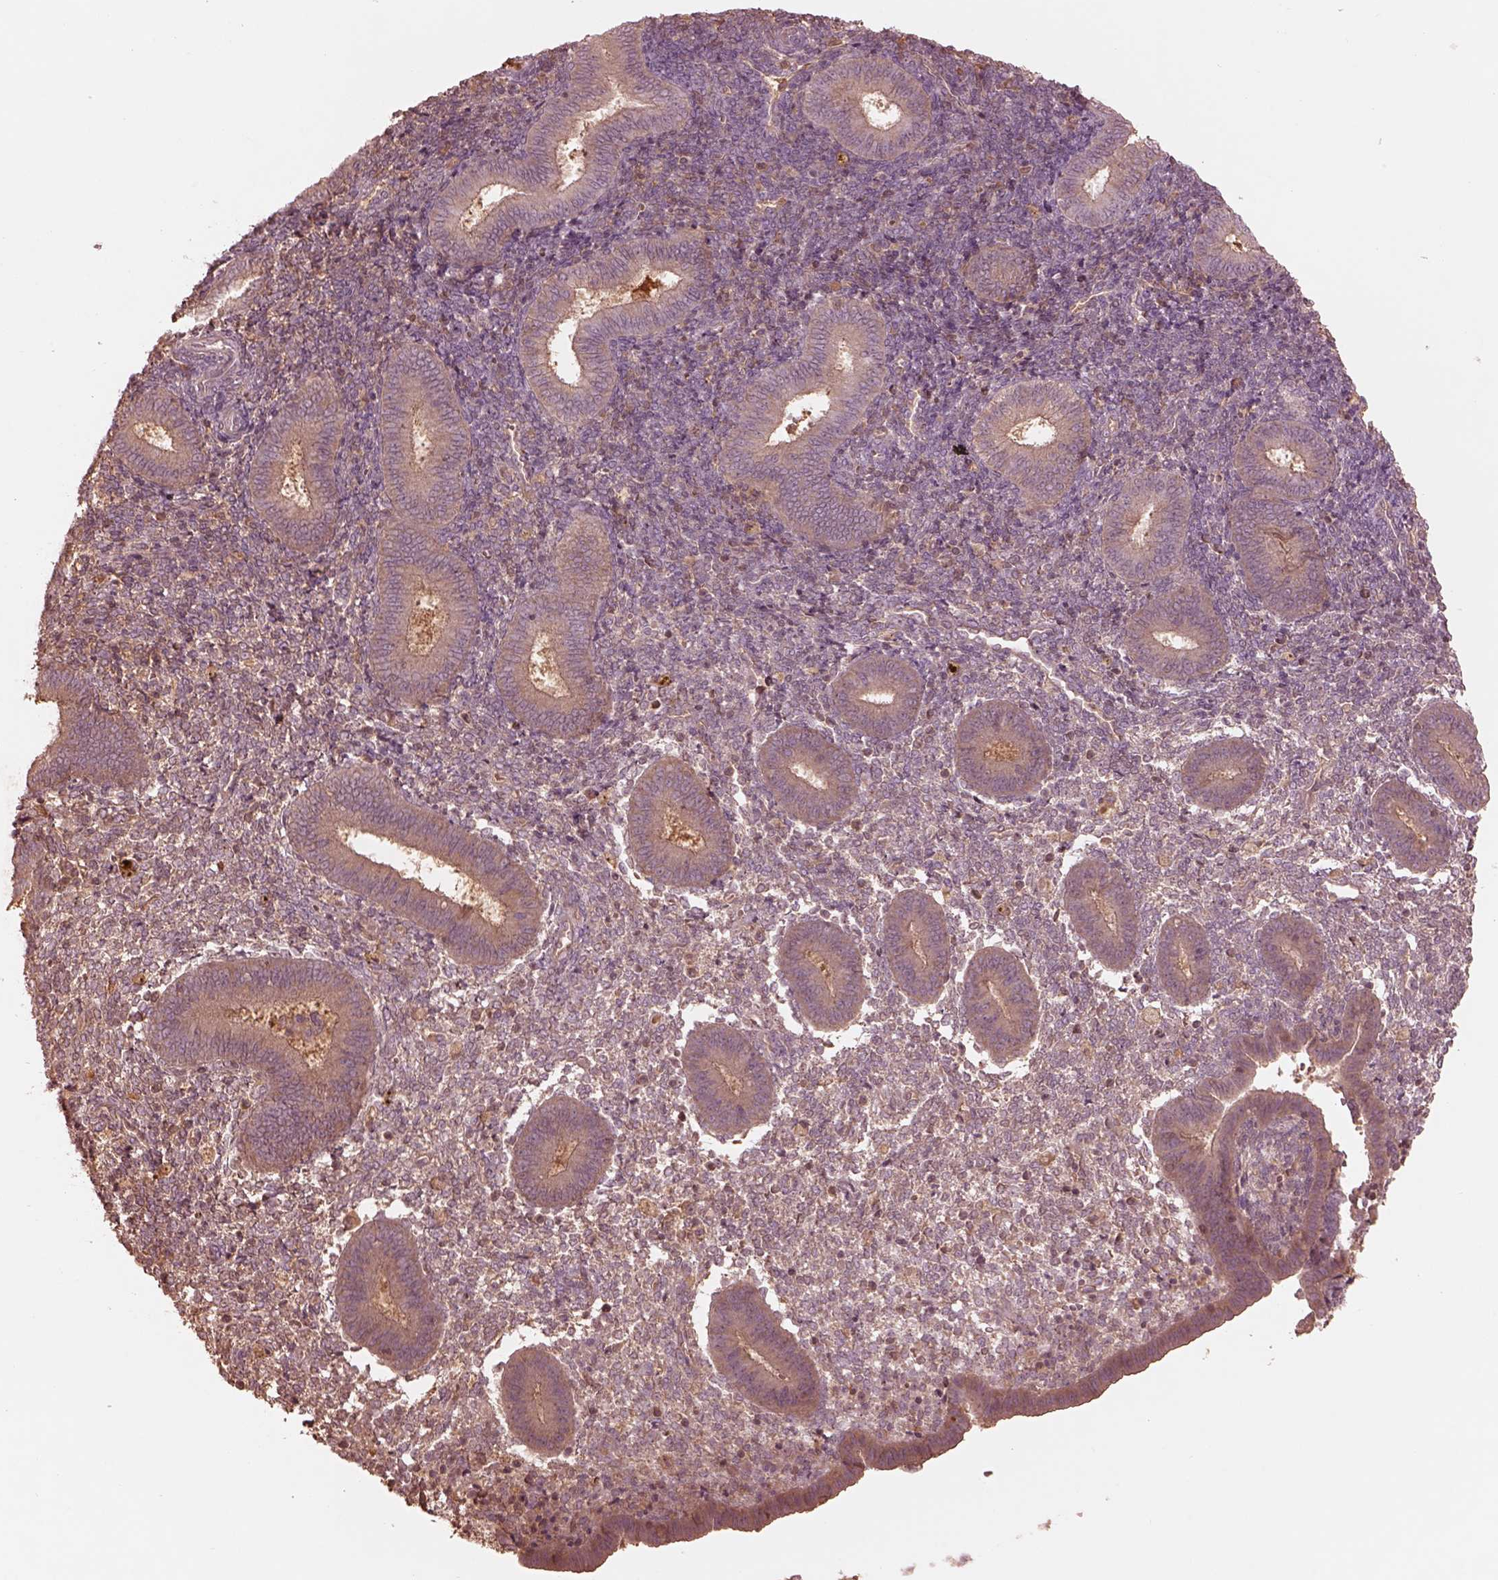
{"staining": {"intensity": "negative", "quantity": "none", "location": "none"}, "tissue": "endometrium", "cell_type": "Cells in endometrial stroma", "image_type": "normal", "snomed": [{"axis": "morphology", "description": "Normal tissue, NOS"}, {"axis": "topography", "description": "Endometrium"}], "caption": "Immunohistochemistry image of benign endometrium: endometrium stained with DAB (3,3'-diaminobenzidine) displays no significant protein staining in cells in endometrial stroma. (Immunohistochemistry (ihc), brightfield microscopy, high magnification).", "gene": "TF", "patient": {"sex": "female", "age": 25}}